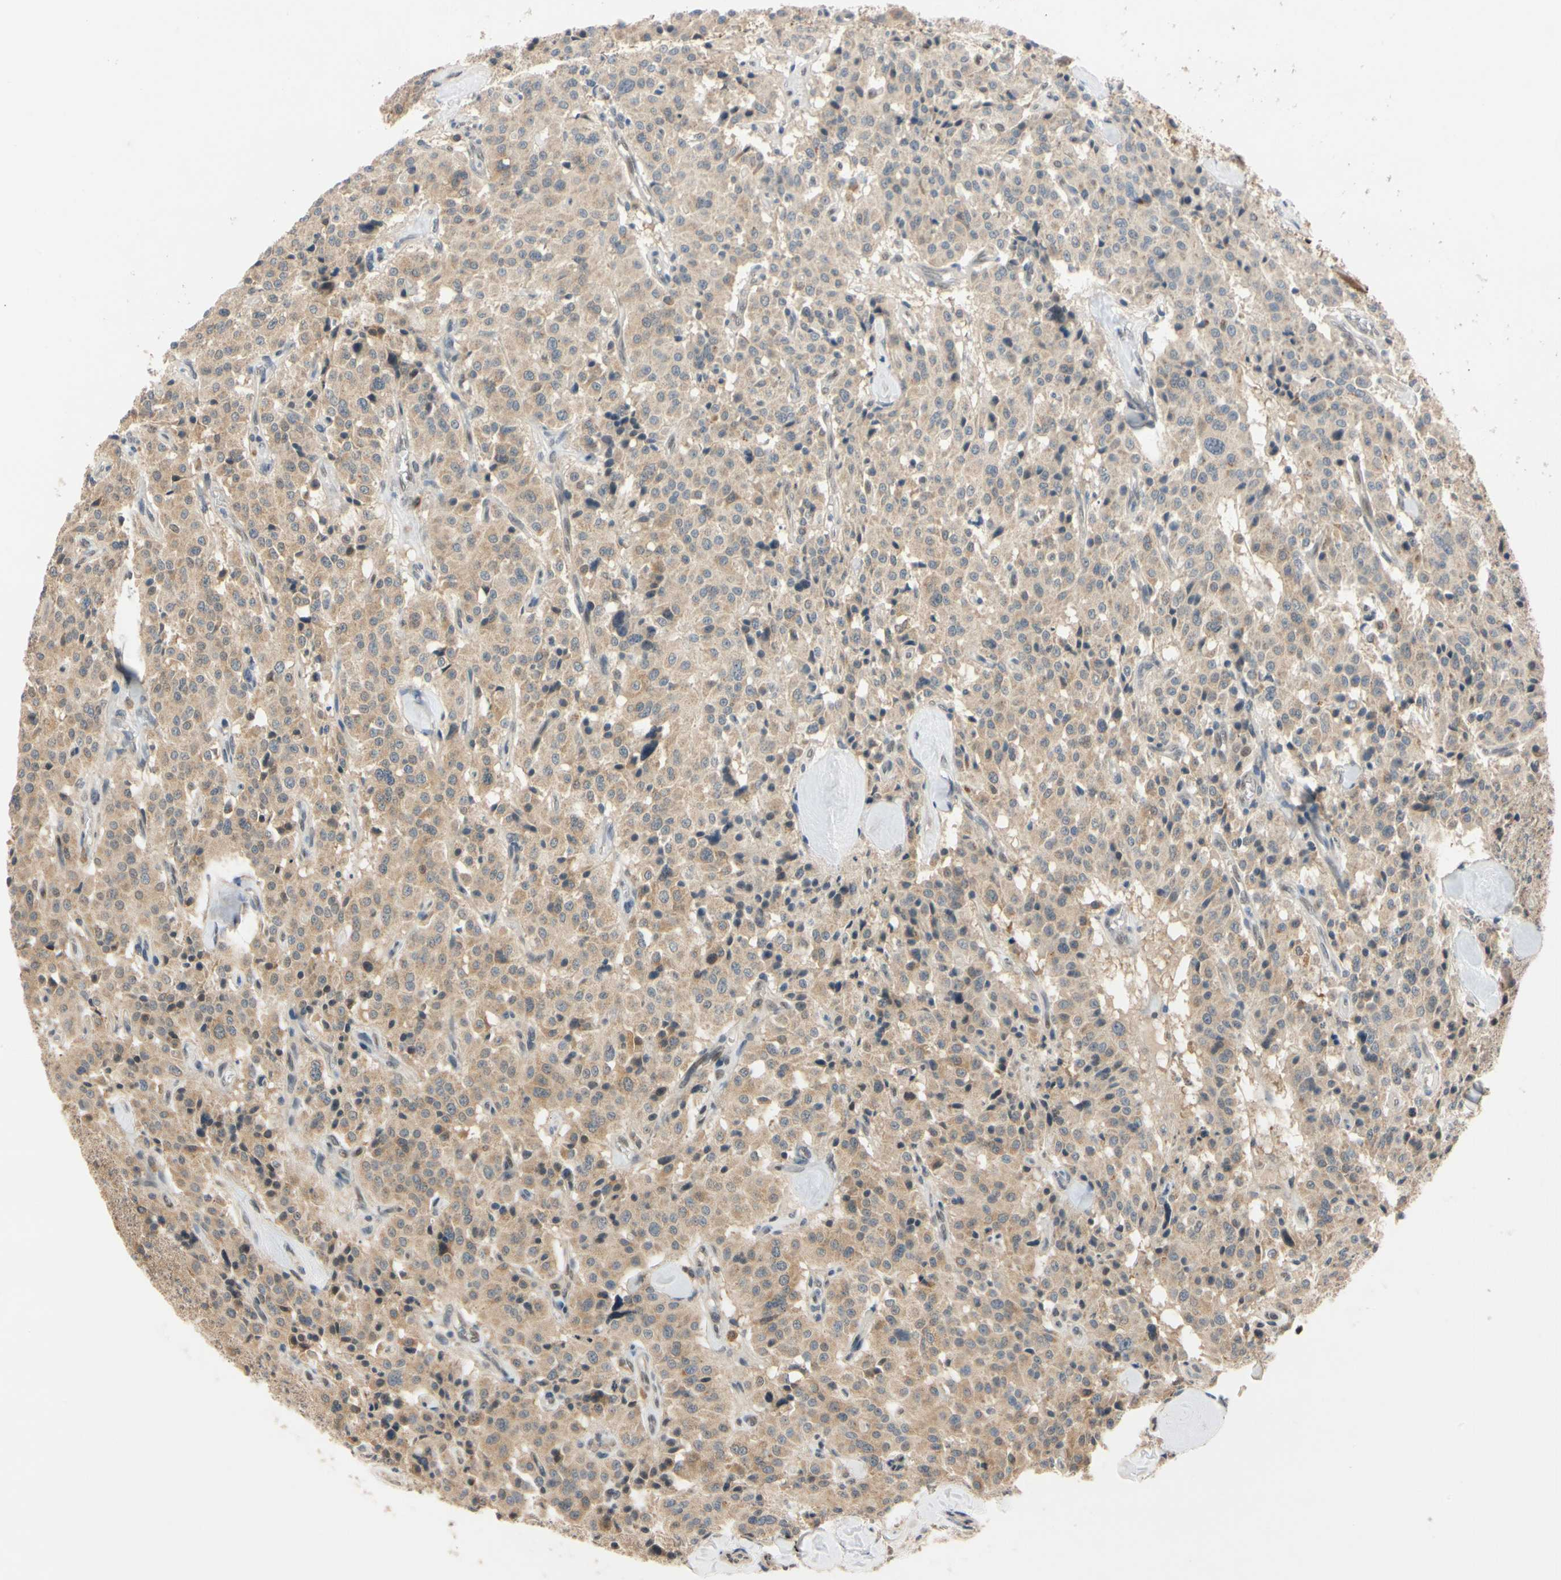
{"staining": {"intensity": "moderate", "quantity": ">75%", "location": "cytoplasmic/membranous"}, "tissue": "carcinoid", "cell_type": "Tumor cells", "image_type": "cancer", "snomed": [{"axis": "morphology", "description": "Carcinoid, malignant, NOS"}, {"axis": "topography", "description": "Lung"}], "caption": "An immunohistochemistry image of neoplastic tissue is shown. Protein staining in brown highlights moderate cytoplasmic/membranous positivity in carcinoid within tumor cells. The staining was performed using DAB (3,3'-diaminobenzidine) to visualize the protein expression in brown, while the nuclei were stained in blue with hematoxylin (Magnification: 20x).", "gene": "RIOX2", "patient": {"sex": "male", "age": 30}}